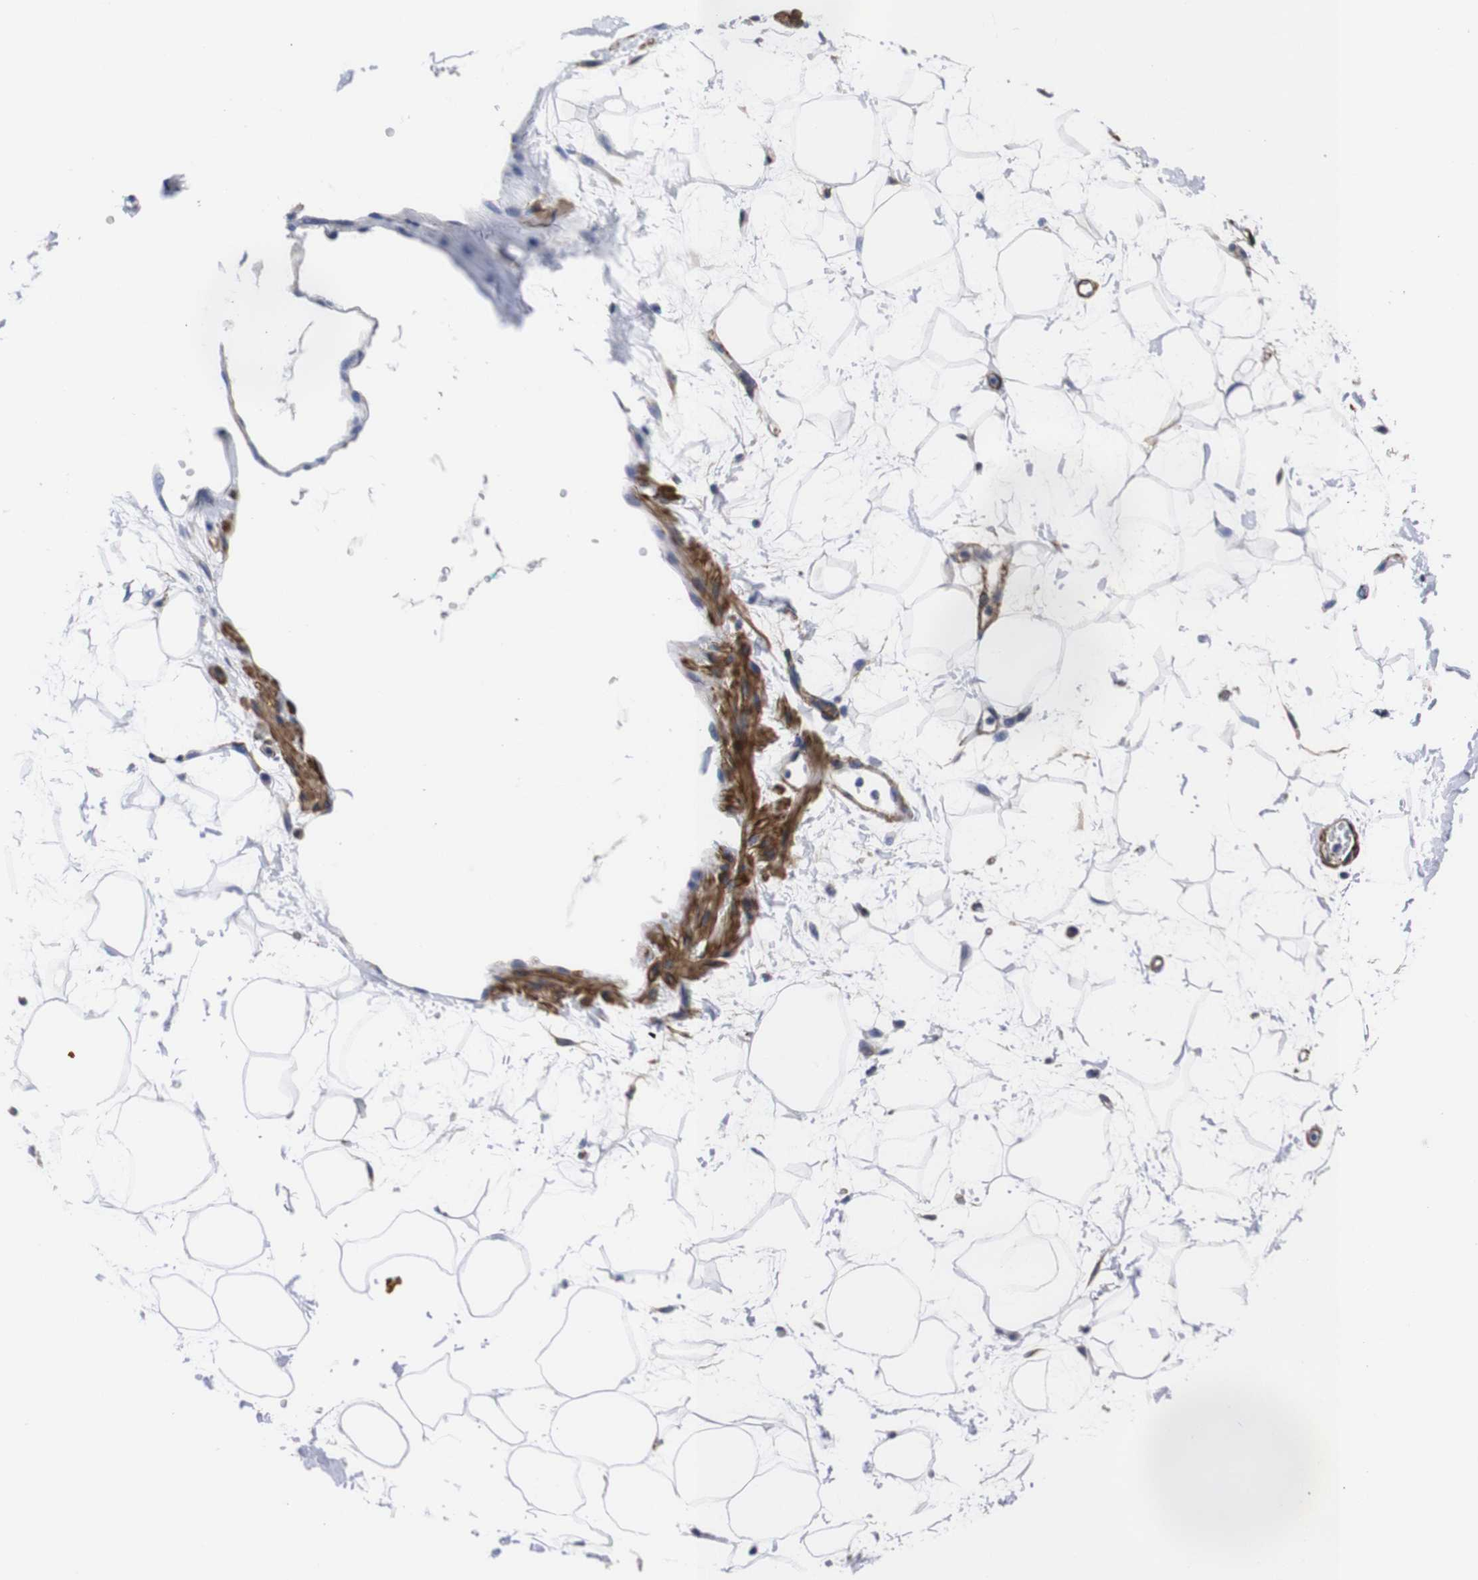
{"staining": {"intensity": "negative", "quantity": "none", "location": "none"}, "tissue": "adipose tissue", "cell_type": "Adipocytes", "image_type": "normal", "snomed": [{"axis": "morphology", "description": "Normal tissue, NOS"}, {"axis": "topography", "description": "Soft tissue"}], "caption": "Normal adipose tissue was stained to show a protein in brown. There is no significant expression in adipocytes. The staining is performed using DAB (3,3'-diaminobenzidine) brown chromogen with nuclei counter-stained in using hematoxylin.", "gene": "WNT10A", "patient": {"sex": "male", "age": 72}}